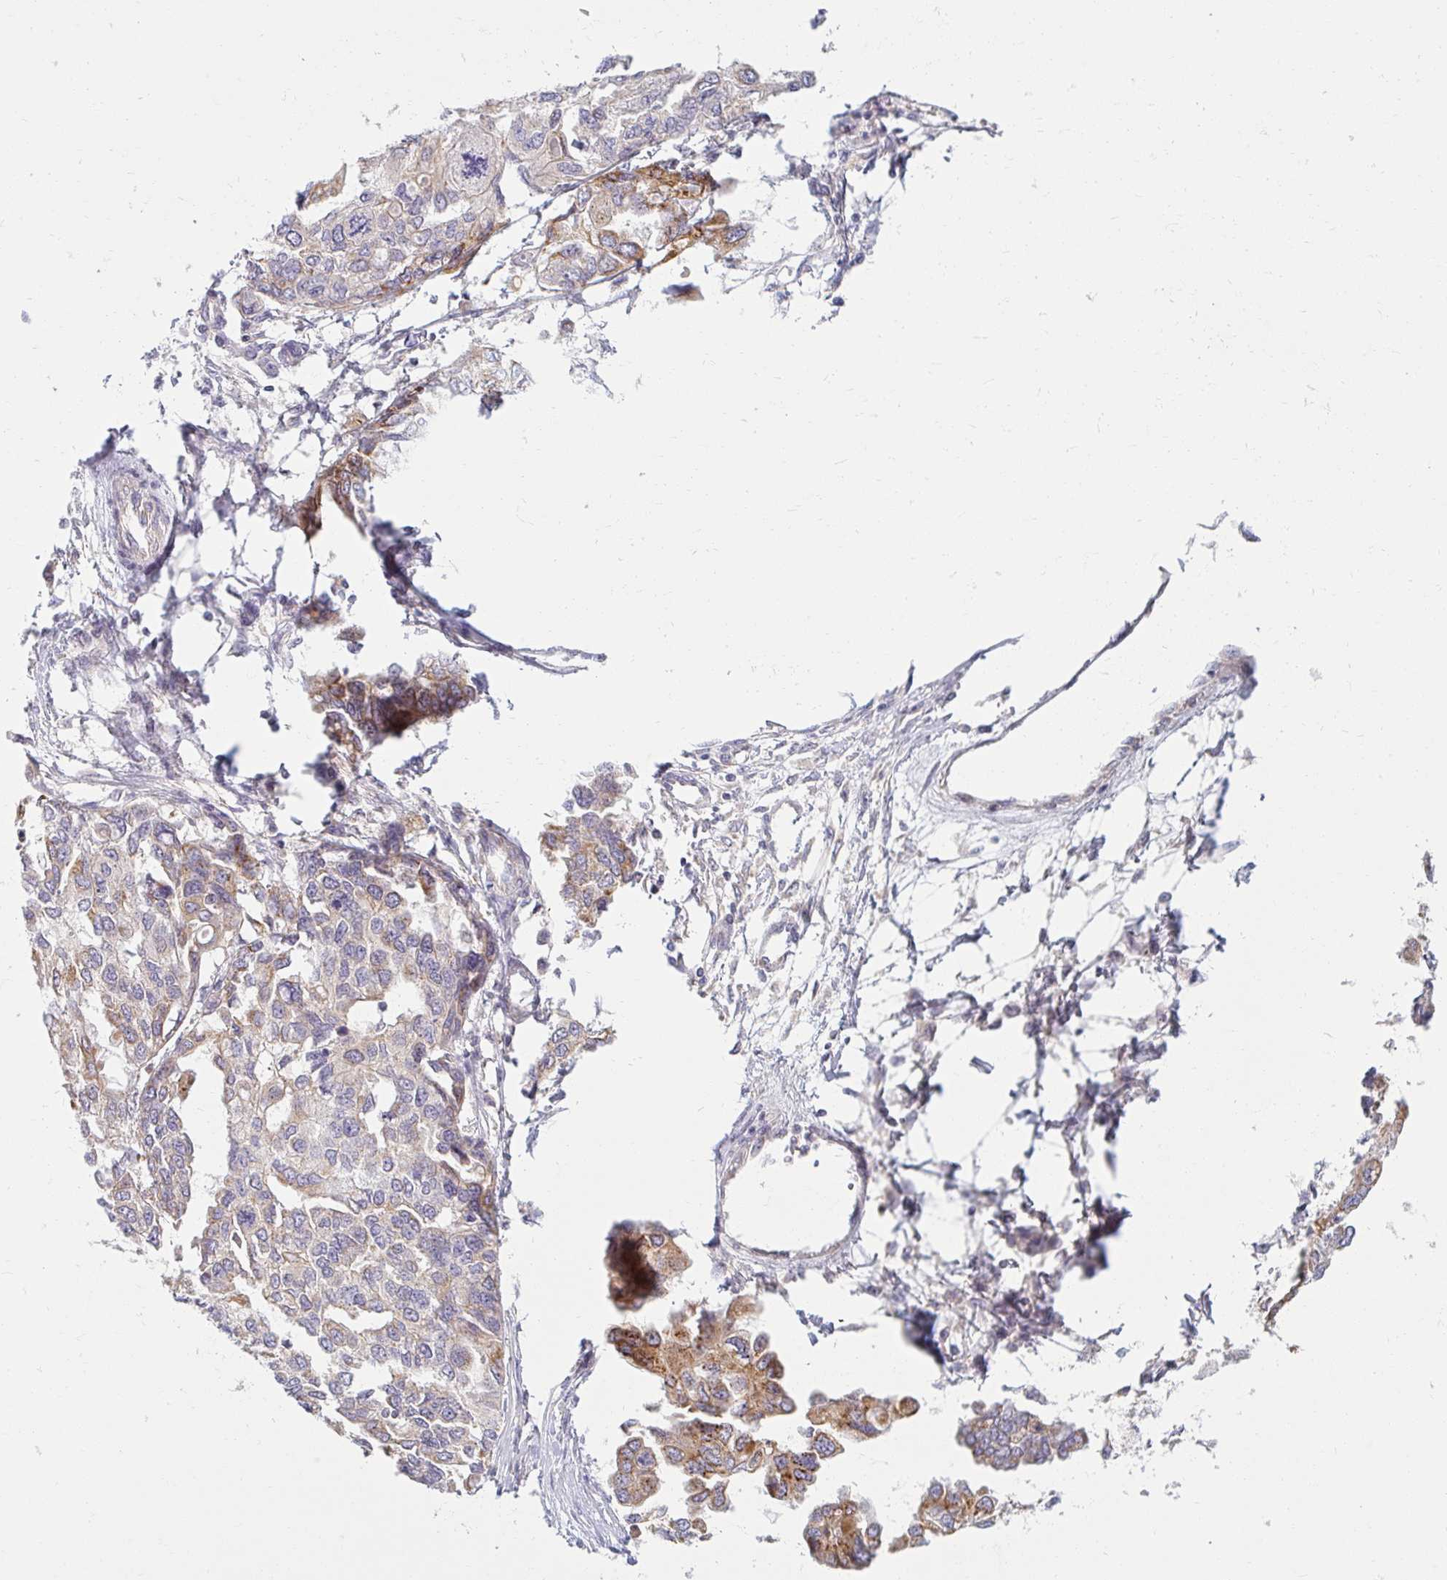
{"staining": {"intensity": "moderate", "quantity": "<25%", "location": "cytoplasmic/membranous"}, "tissue": "ovarian cancer", "cell_type": "Tumor cells", "image_type": "cancer", "snomed": [{"axis": "morphology", "description": "Cystadenocarcinoma, serous, NOS"}, {"axis": "topography", "description": "Ovary"}], "caption": "Tumor cells show low levels of moderate cytoplasmic/membranous expression in approximately <25% of cells in ovarian serous cystadenocarcinoma. (brown staining indicates protein expression, while blue staining denotes nuclei).", "gene": "SKP2", "patient": {"sex": "female", "age": 53}}